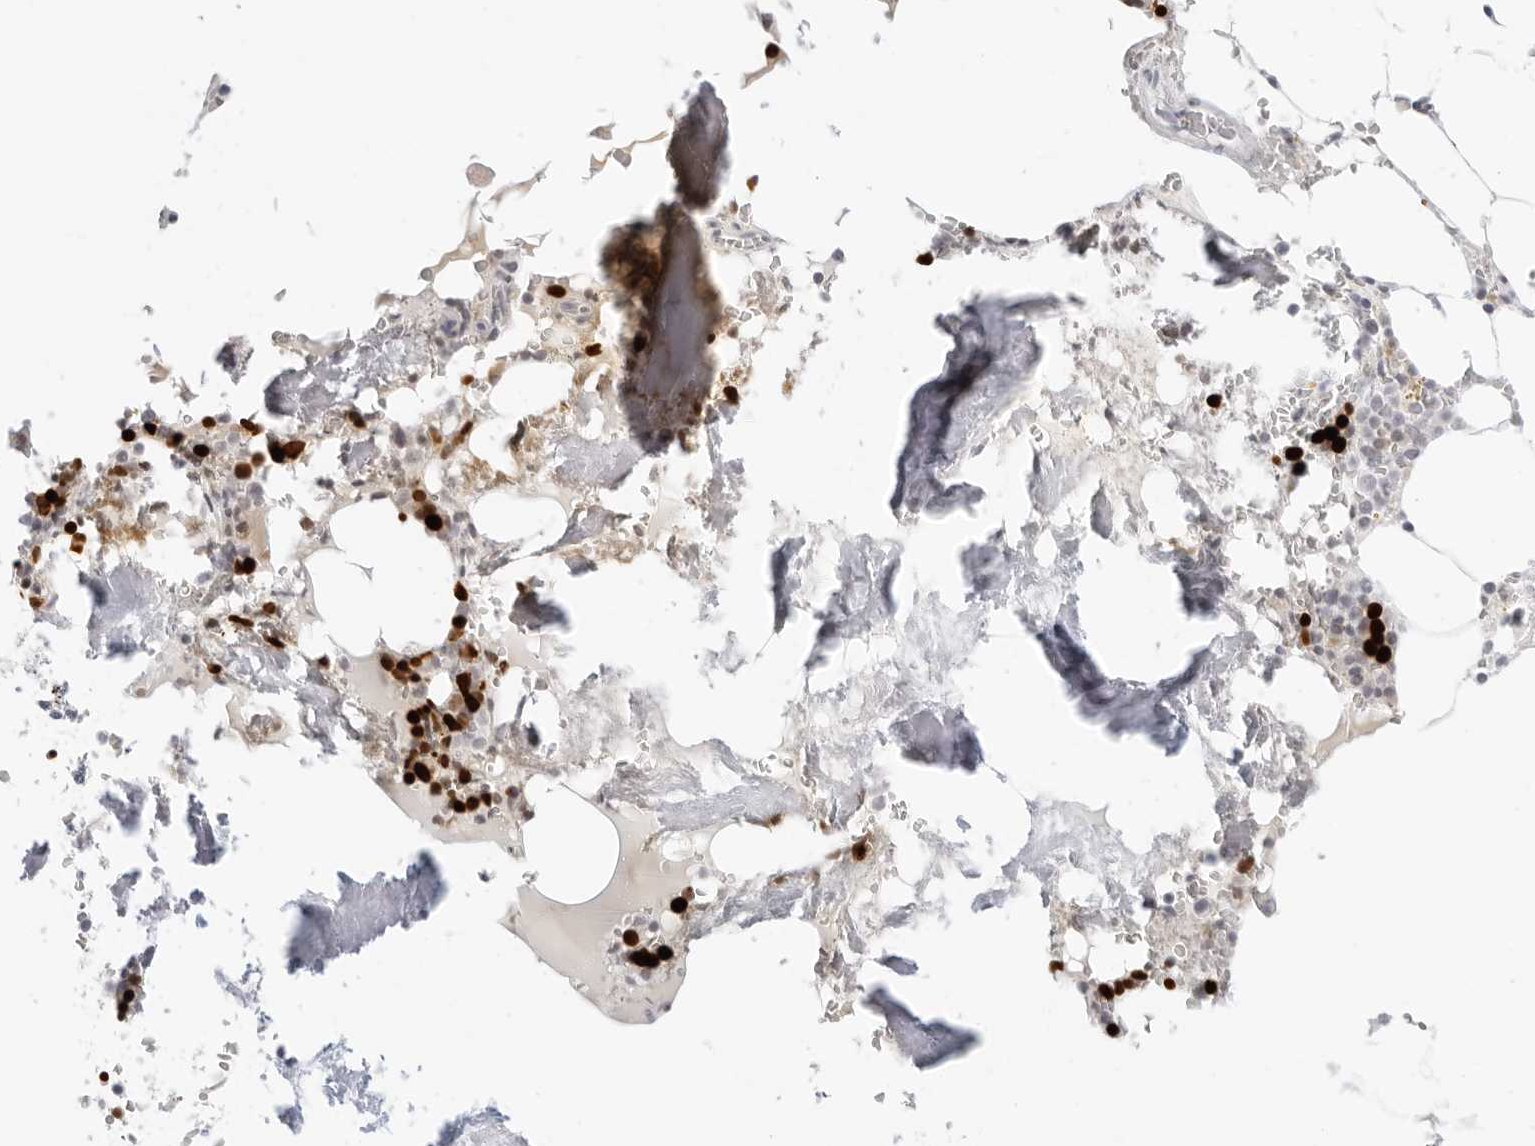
{"staining": {"intensity": "strong", "quantity": "25%-75%", "location": "nuclear"}, "tissue": "bone marrow", "cell_type": "Hematopoietic cells", "image_type": "normal", "snomed": [{"axis": "morphology", "description": "Normal tissue, NOS"}, {"axis": "topography", "description": "Bone marrow"}], "caption": "Immunohistochemical staining of normal bone marrow exhibits high levels of strong nuclear positivity in about 25%-75% of hematopoietic cells. (DAB IHC with brightfield microscopy, high magnification).", "gene": "EDN2", "patient": {"sex": "male", "age": 70}}